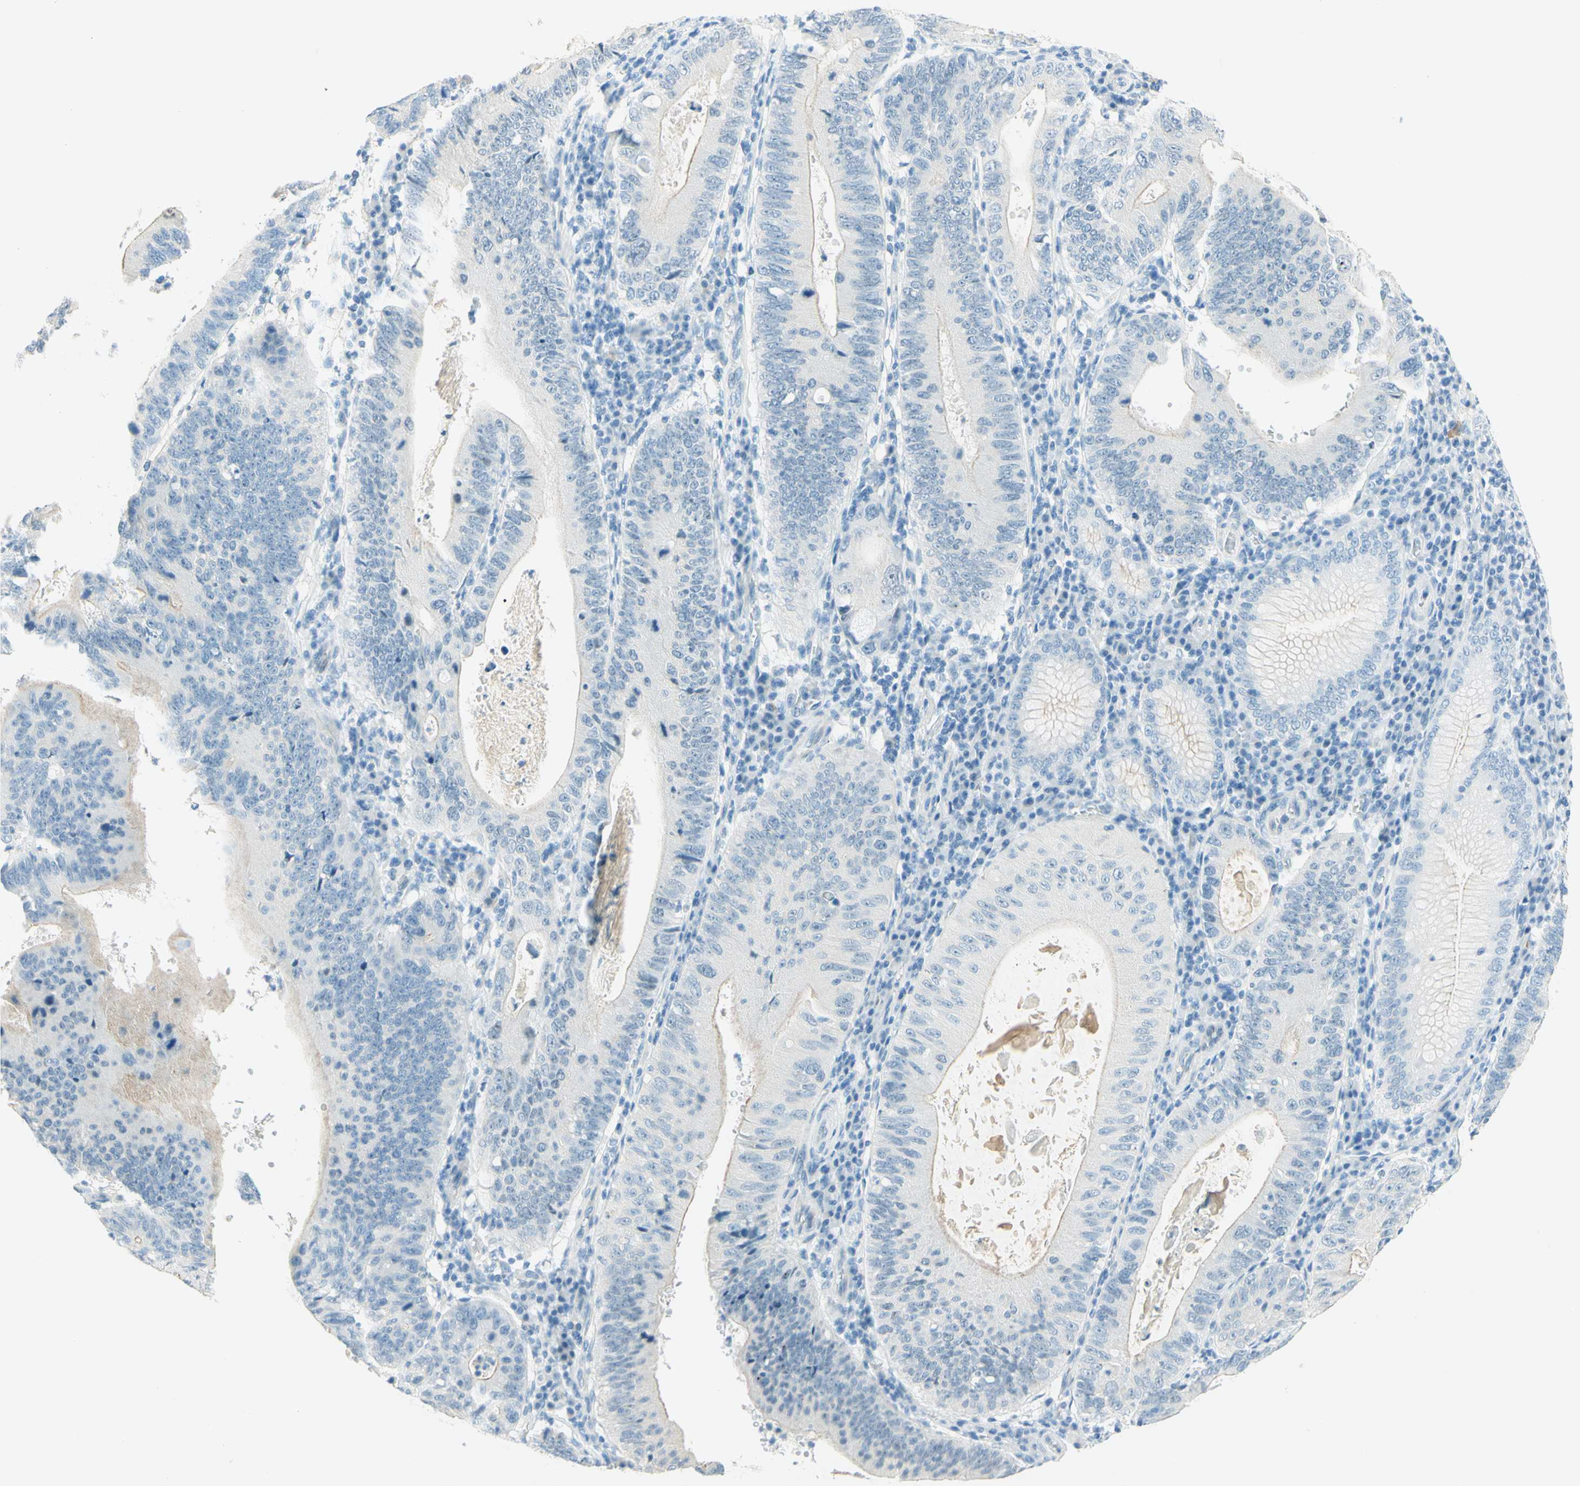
{"staining": {"intensity": "negative", "quantity": "none", "location": "none"}, "tissue": "stomach cancer", "cell_type": "Tumor cells", "image_type": "cancer", "snomed": [{"axis": "morphology", "description": "Adenocarcinoma, NOS"}, {"axis": "topography", "description": "Stomach"}], "caption": "Tumor cells show no significant protein expression in stomach cancer. (DAB (3,3'-diaminobenzidine) immunohistochemistry visualized using brightfield microscopy, high magnification).", "gene": "TMEM132D", "patient": {"sex": "male", "age": 59}}